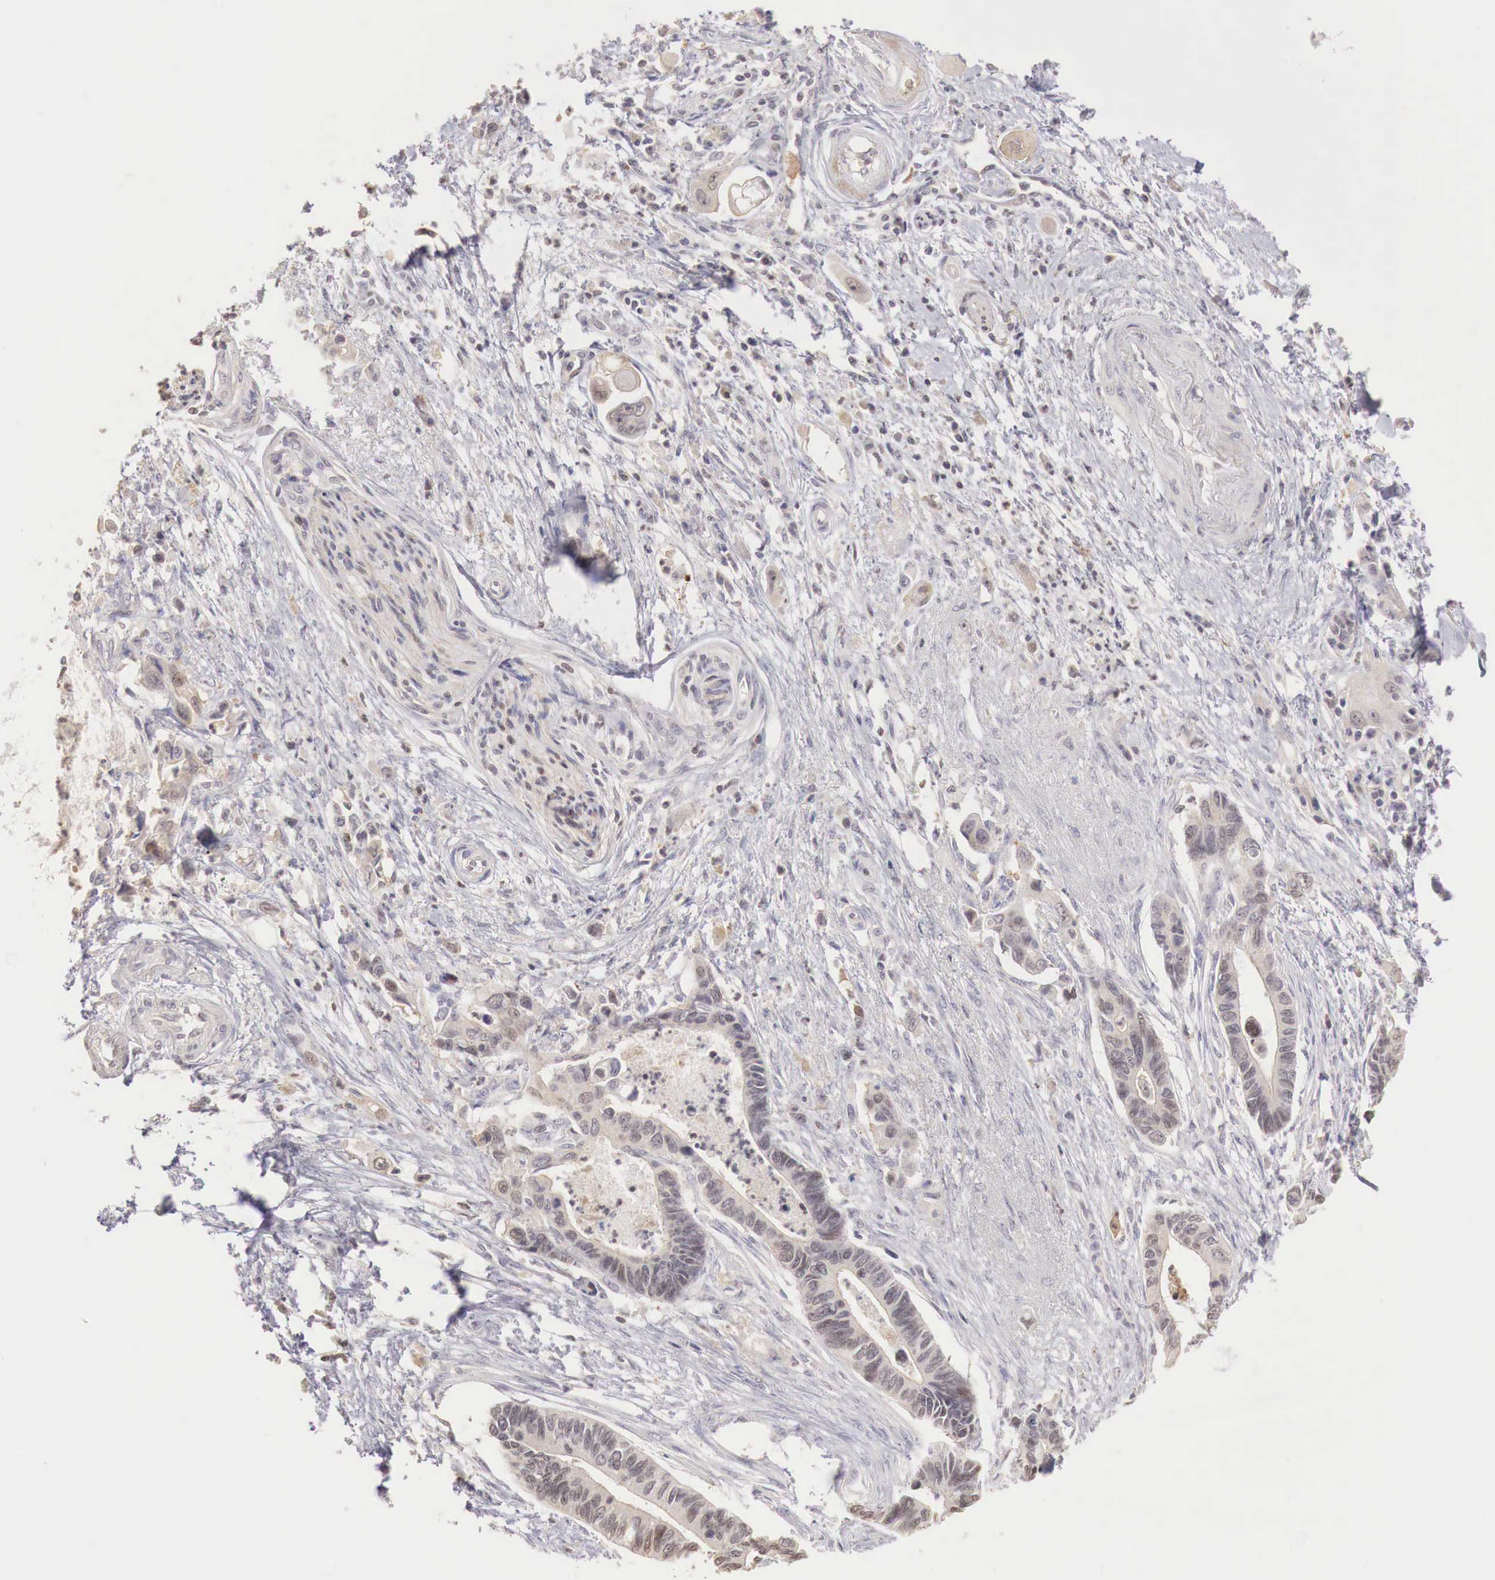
{"staining": {"intensity": "weak", "quantity": ">75%", "location": "cytoplasmic/membranous"}, "tissue": "pancreatic cancer", "cell_type": "Tumor cells", "image_type": "cancer", "snomed": [{"axis": "morphology", "description": "Adenocarcinoma, NOS"}, {"axis": "topography", "description": "Pancreas"}], "caption": "Protein analysis of pancreatic adenocarcinoma tissue displays weak cytoplasmic/membranous positivity in about >75% of tumor cells.", "gene": "TBC1D9", "patient": {"sex": "female", "age": 70}}